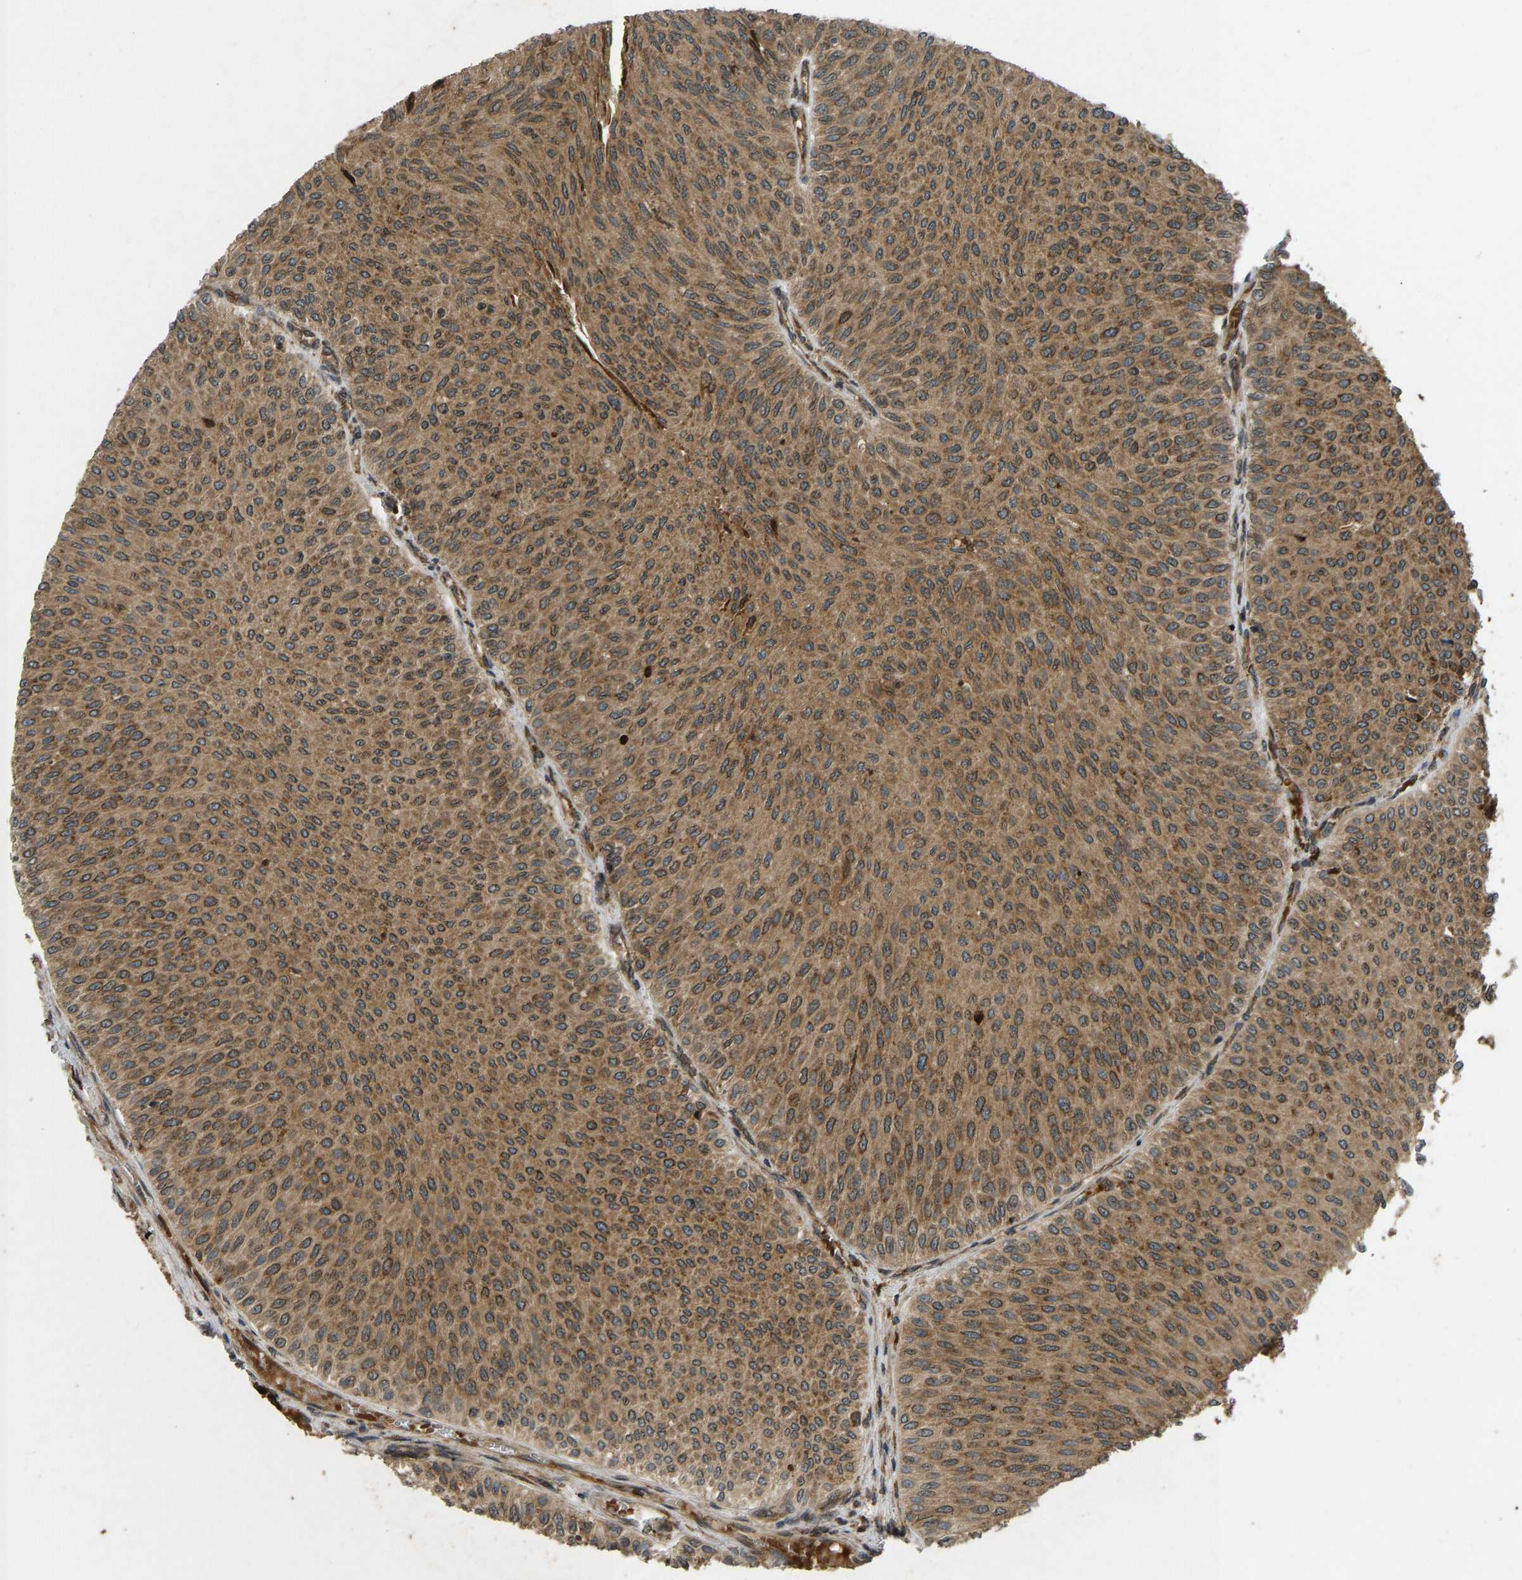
{"staining": {"intensity": "moderate", "quantity": ">75%", "location": "cytoplasmic/membranous"}, "tissue": "urothelial cancer", "cell_type": "Tumor cells", "image_type": "cancer", "snomed": [{"axis": "morphology", "description": "Urothelial carcinoma, Low grade"}, {"axis": "topography", "description": "Urinary bladder"}], "caption": "Urothelial cancer stained with IHC exhibits moderate cytoplasmic/membranous expression in about >75% of tumor cells.", "gene": "RPN2", "patient": {"sex": "male", "age": 78}}